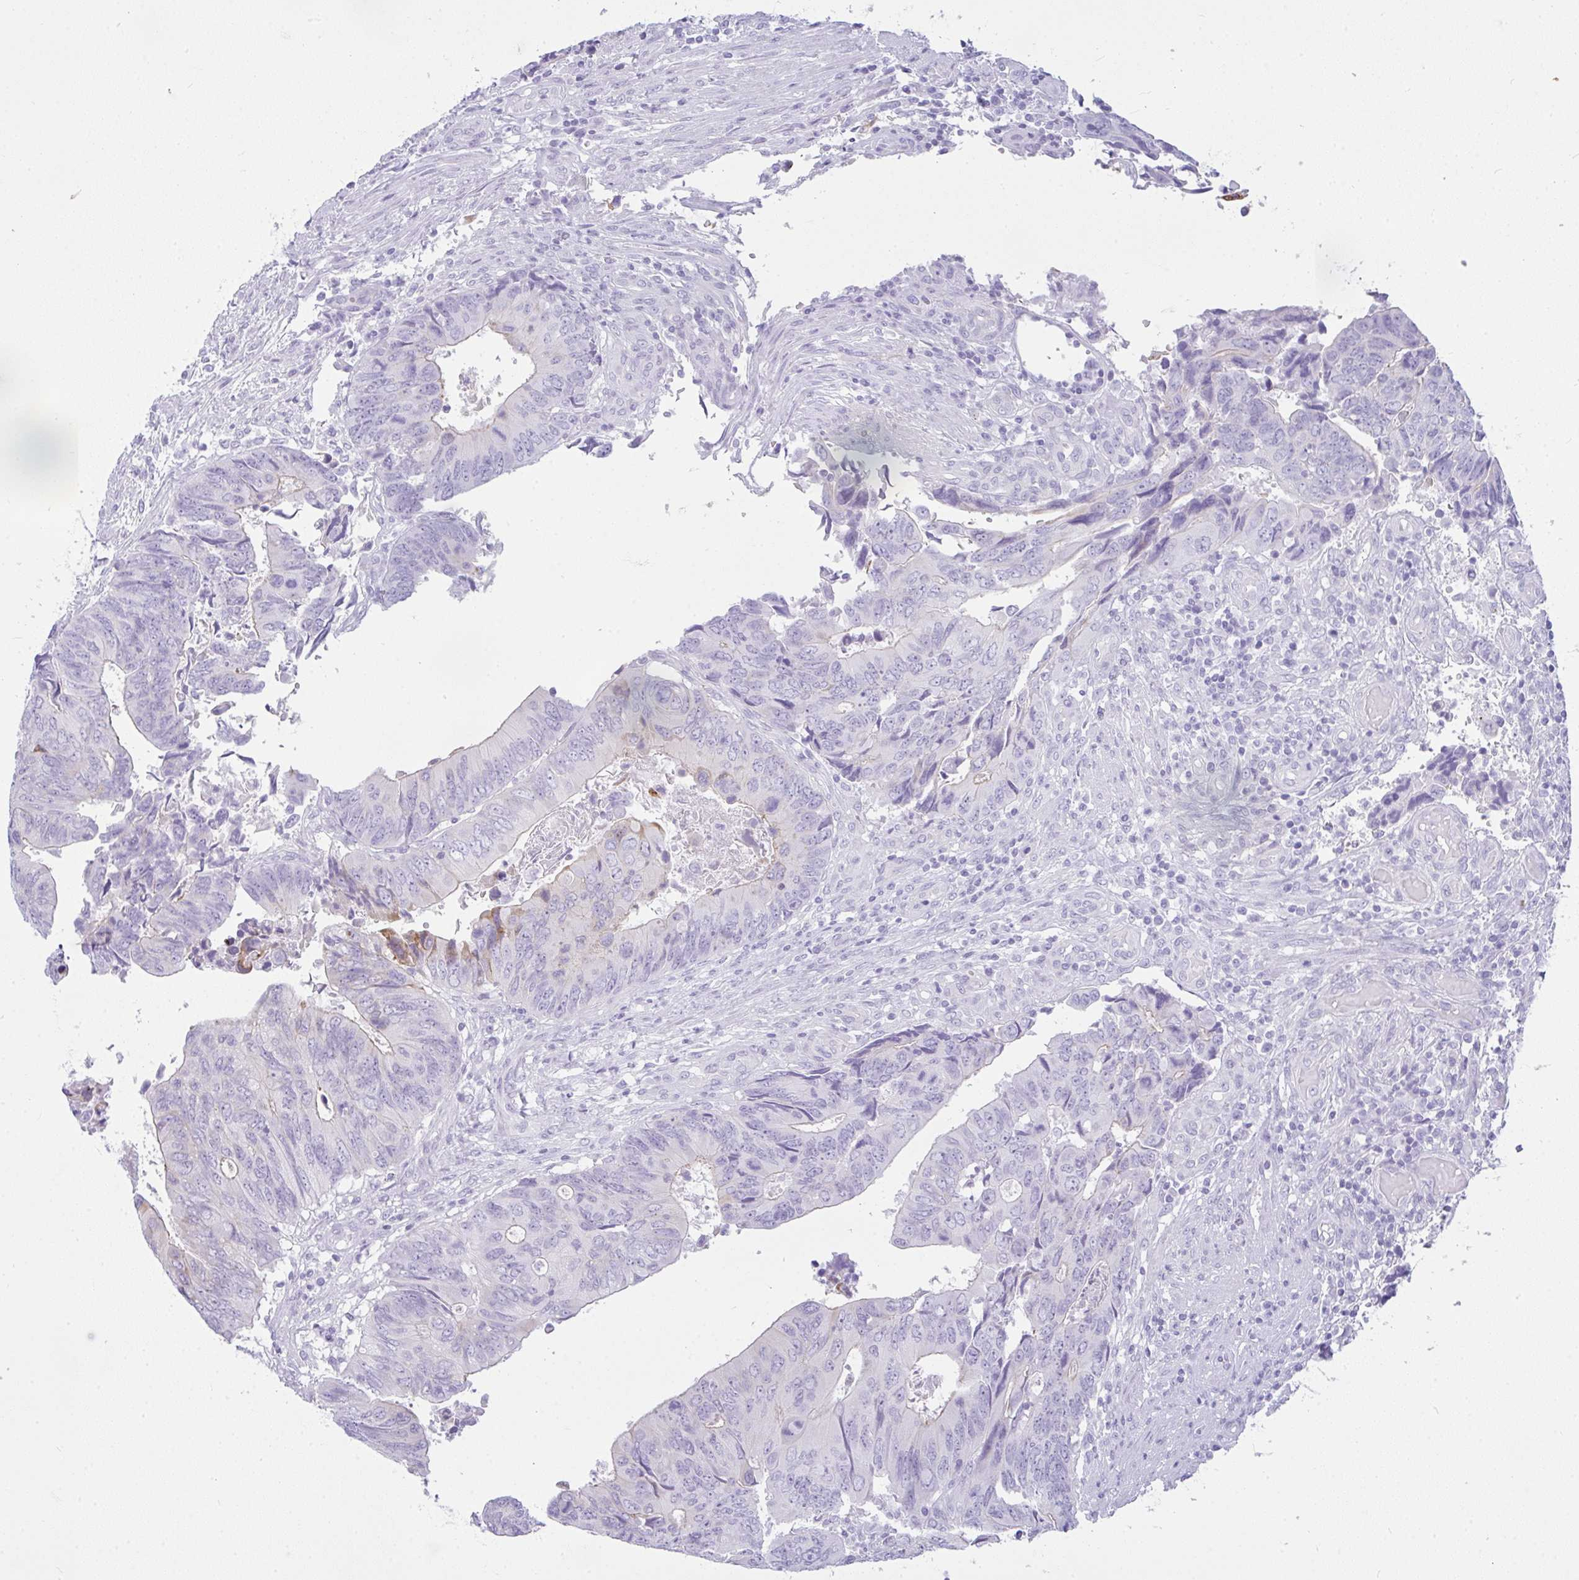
{"staining": {"intensity": "weak", "quantity": "<25%", "location": "cytoplasmic/membranous"}, "tissue": "colorectal cancer", "cell_type": "Tumor cells", "image_type": "cancer", "snomed": [{"axis": "morphology", "description": "Adenocarcinoma, NOS"}, {"axis": "topography", "description": "Colon"}], "caption": "Human colorectal adenocarcinoma stained for a protein using immunohistochemistry (IHC) shows no expression in tumor cells.", "gene": "RASL10A", "patient": {"sex": "male", "age": 87}}